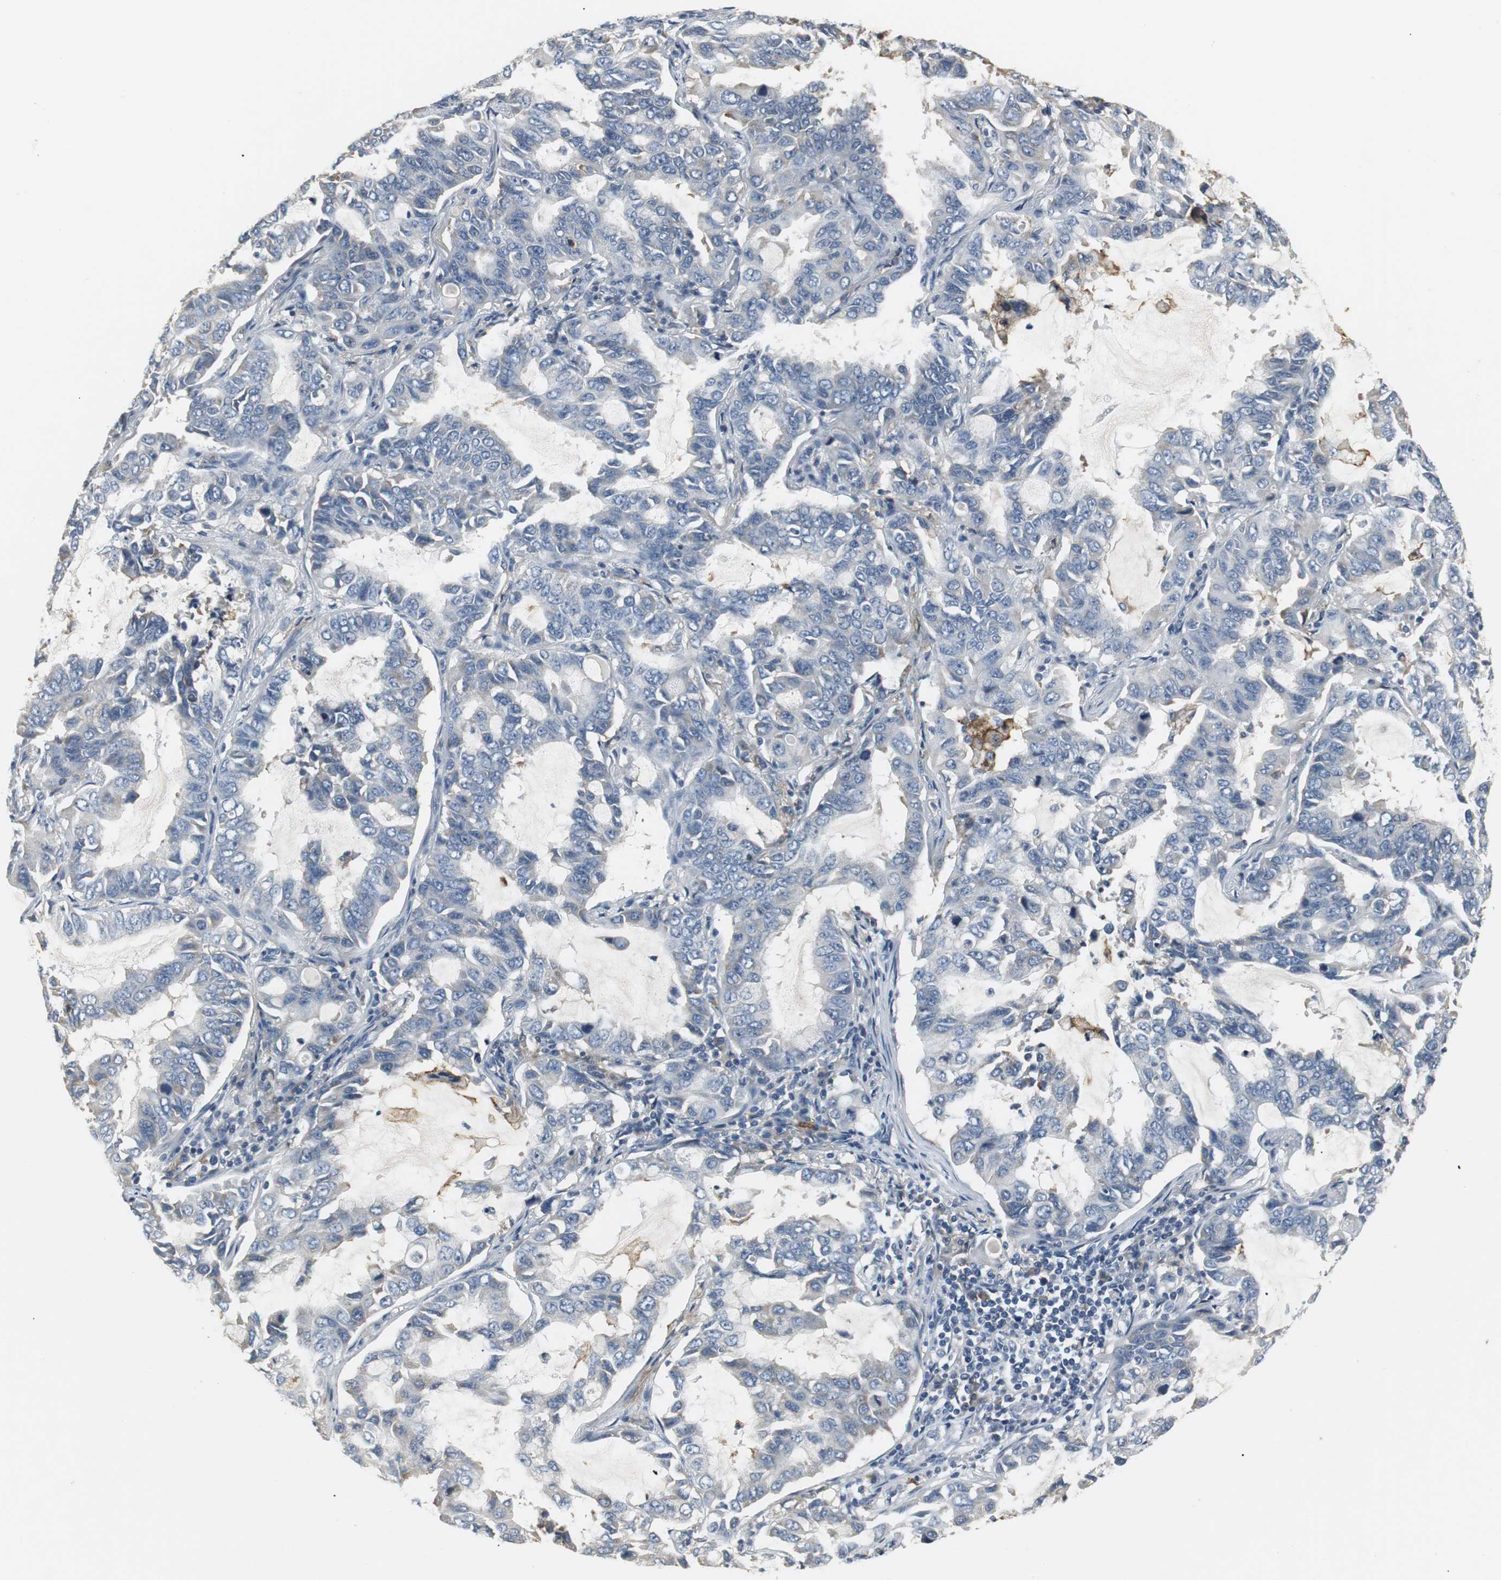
{"staining": {"intensity": "weak", "quantity": "<25%", "location": "cytoplasmic/membranous"}, "tissue": "lung cancer", "cell_type": "Tumor cells", "image_type": "cancer", "snomed": [{"axis": "morphology", "description": "Adenocarcinoma, NOS"}, {"axis": "topography", "description": "Lung"}], "caption": "Lung adenocarcinoma was stained to show a protein in brown. There is no significant positivity in tumor cells.", "gene": "SLC2A5", "patient": {"sex": "male", "age": 64}}